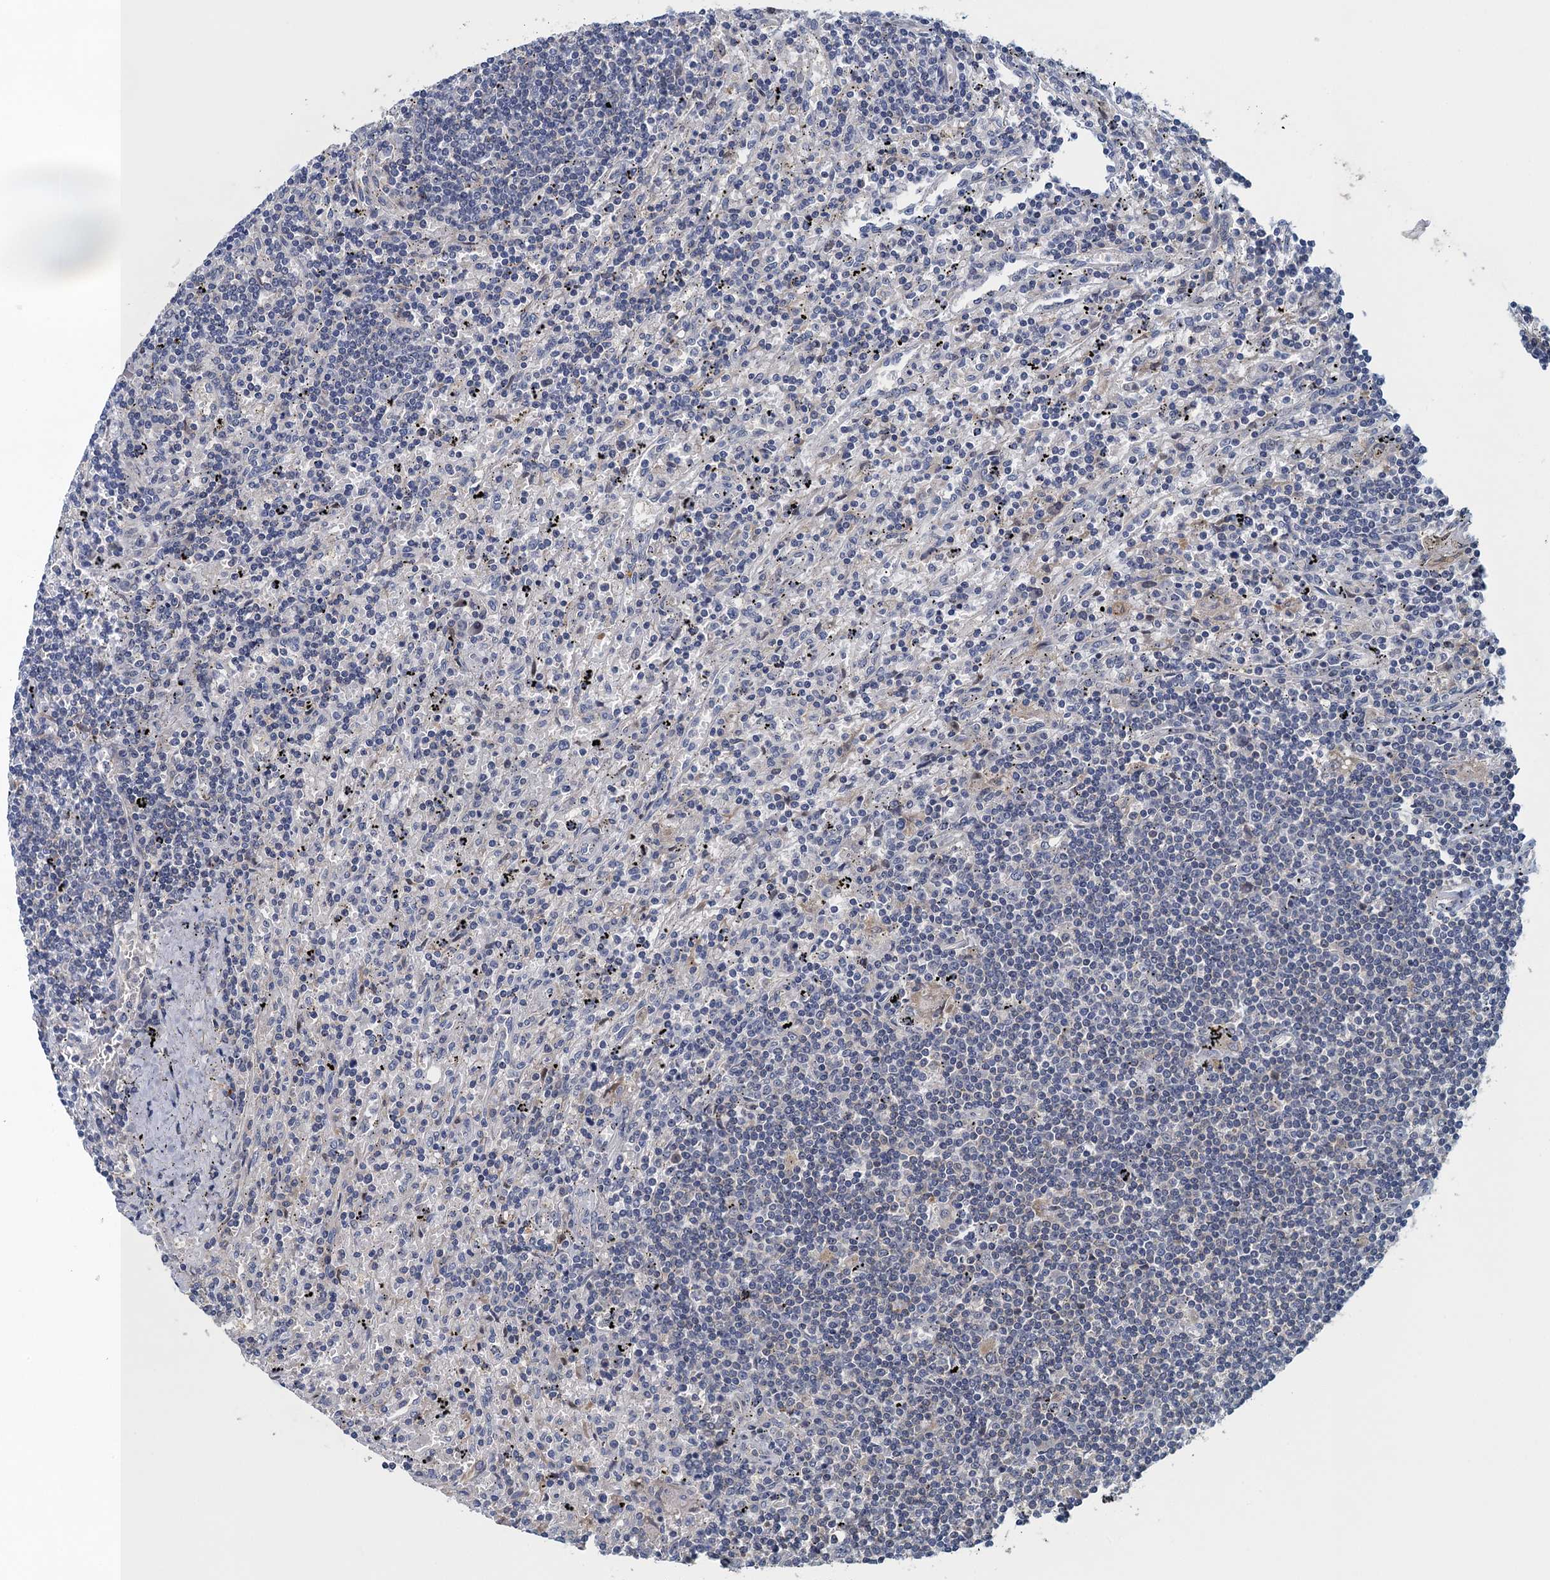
{"staining": {"intensity": "negative", "quantity": "none", "location": "none"}, "tissue": "lymphoma", "cell_type": "Tumor cells", "image_type": "cancer", "snomed": [{"axis": "morphology", "description": "Malignant lymphoma, non-Hodgkin's type, Low grade"}, {"axis": "topography", "description": "Spleen"}], "caption": "Low-grade malignant lymphoma, non-Hodgkin's type stained for a protein using immunohistochemistry (IHC) shows no expression tumor cells.", "gene": "NCKAP1L", "patient": {"sex": "male", "age": 76}}